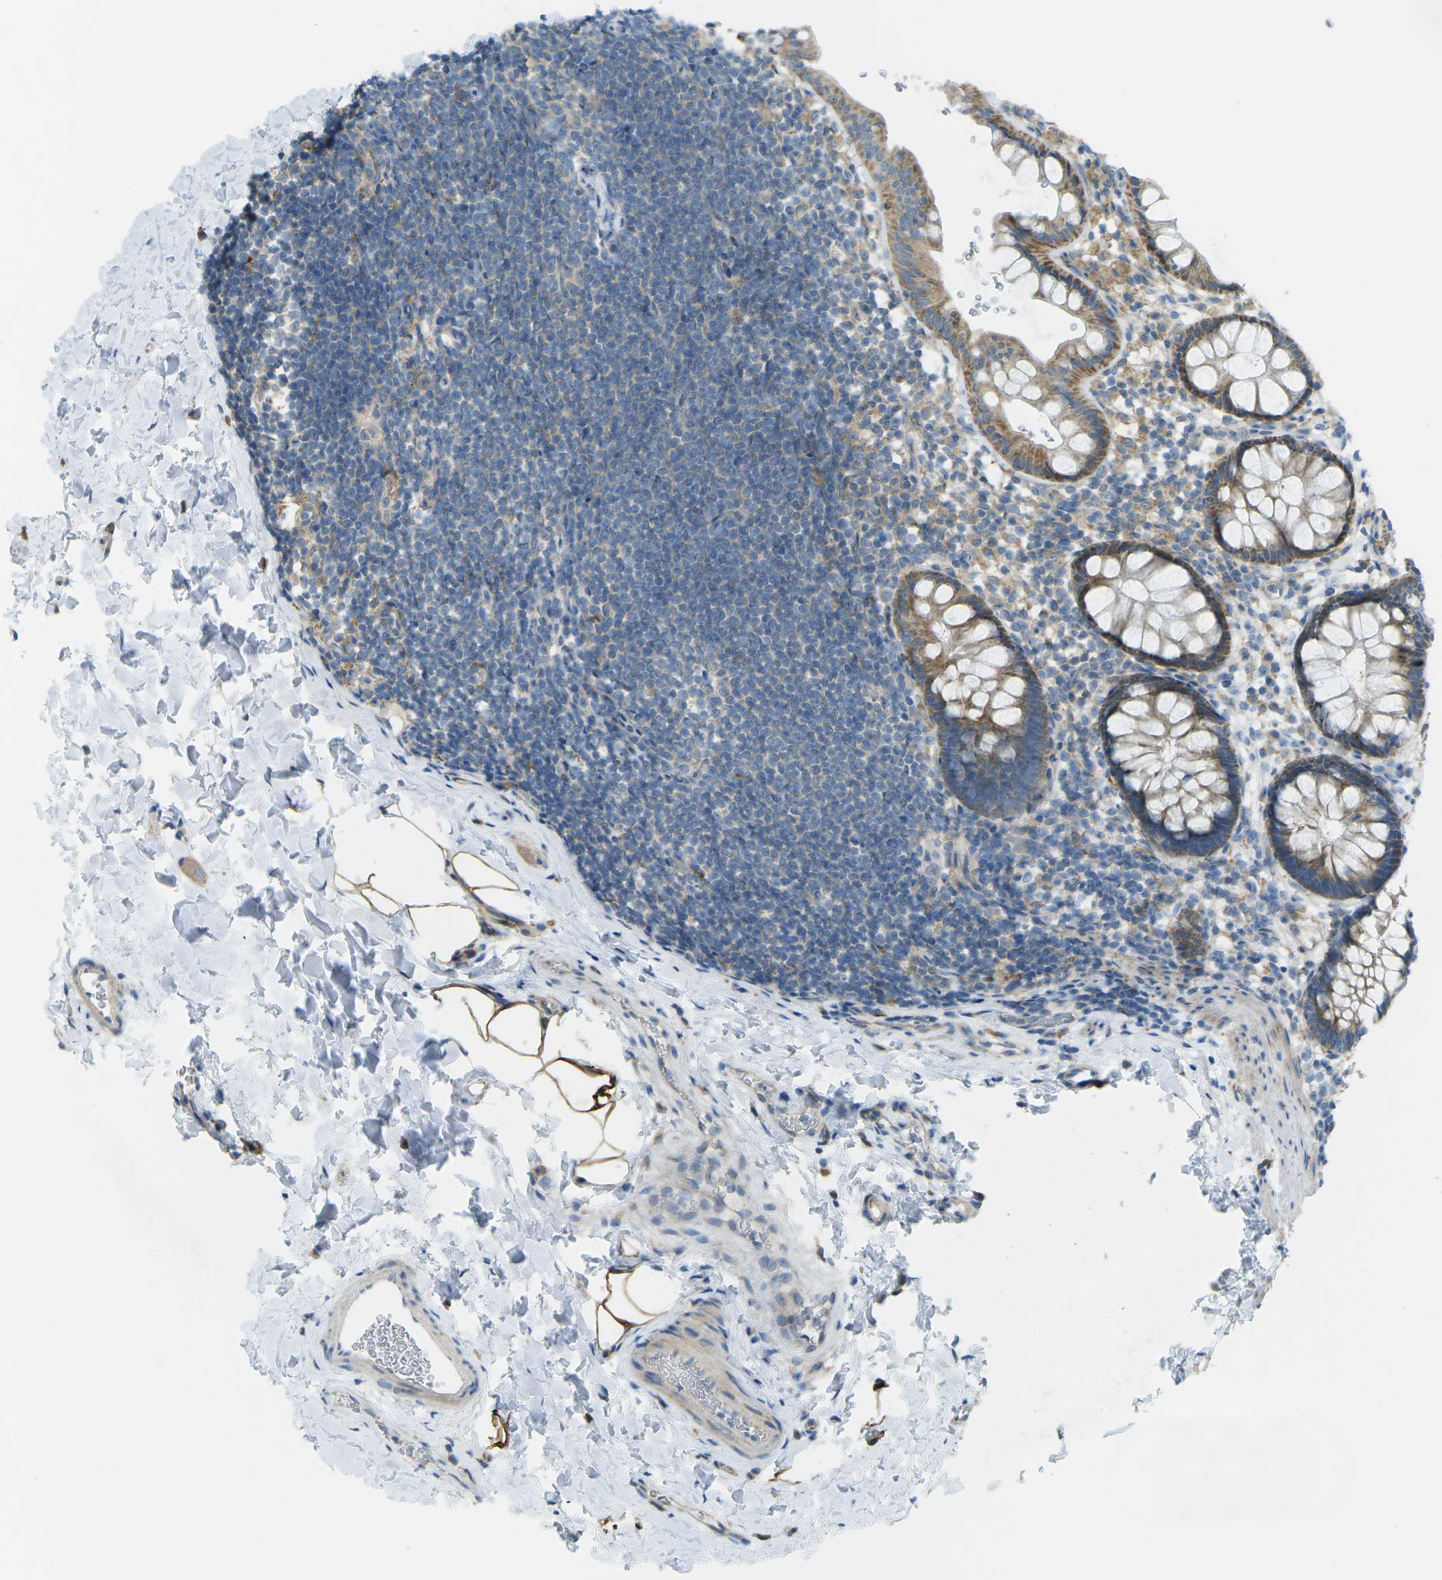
{"staining": {"intensity": "moderate", "quantity": ">75%", "location": "cytoplasmic/membranous"}, "tissue": "rectum", "cell_type": "Glandular cells", "image_type": "normal", "snomed": [{"axis": "morphology", "description": "Normal tissue, NOS"}, {"axis": "topography", "description": "Rectum"}], "caption": "Protein expression analysis of unremarkable human rectum reveals moderate cytoplasmic/membranous expression in approximately >75% of glandular cells. (IHC, brightfield microscopy, high magnification).", "gene": "MYLK4", "patient": {"sex": "female", "age": 24}}